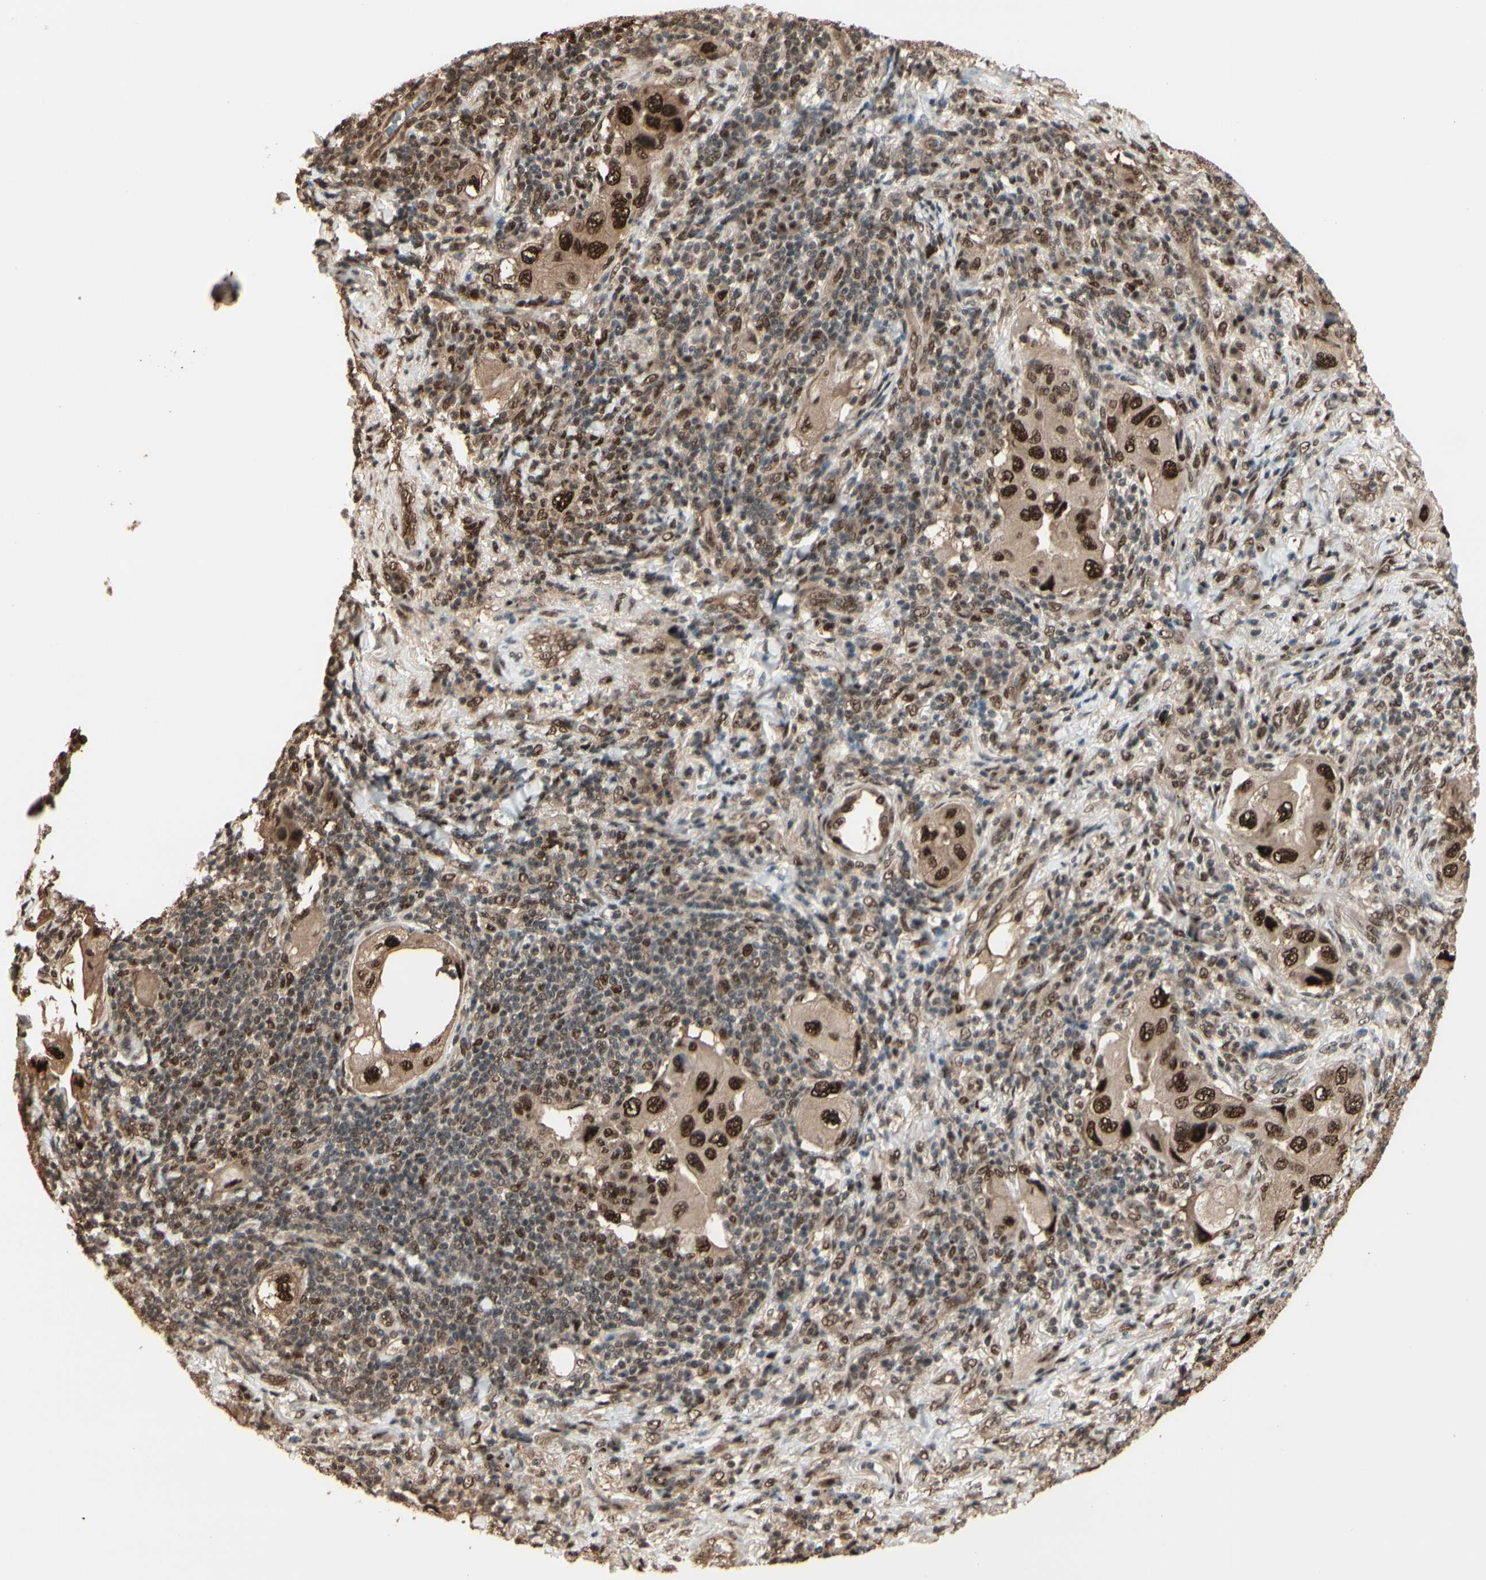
{"staining": {"intensity": "strong", "quantity": ">75%", "location": "cytoplasmic/membranous,nuclear"}, "tissue": "lung cancer", "cell_type": "Tumor cells", "image_type": "cancer", "snomed": [{"axis": "morphology", "description": "Adenocarcinoma, NOS"}, {"axis": "topography", "description": "Lung"}], "caption": "Immunohistochemistry (IHC) image of neoplastic tissue: adenocarcinoma (lung) stained using immunohistochemistry (IHC) shows high levels of strong protein expression localized specifically in the cytoplasmic/membranous and nuclear of tumor cells, appearing as a cytoplasmic/membranous and nuclear brown color.", "gene": "HSF1", "patient": {"sex": "female", "age": 65}}